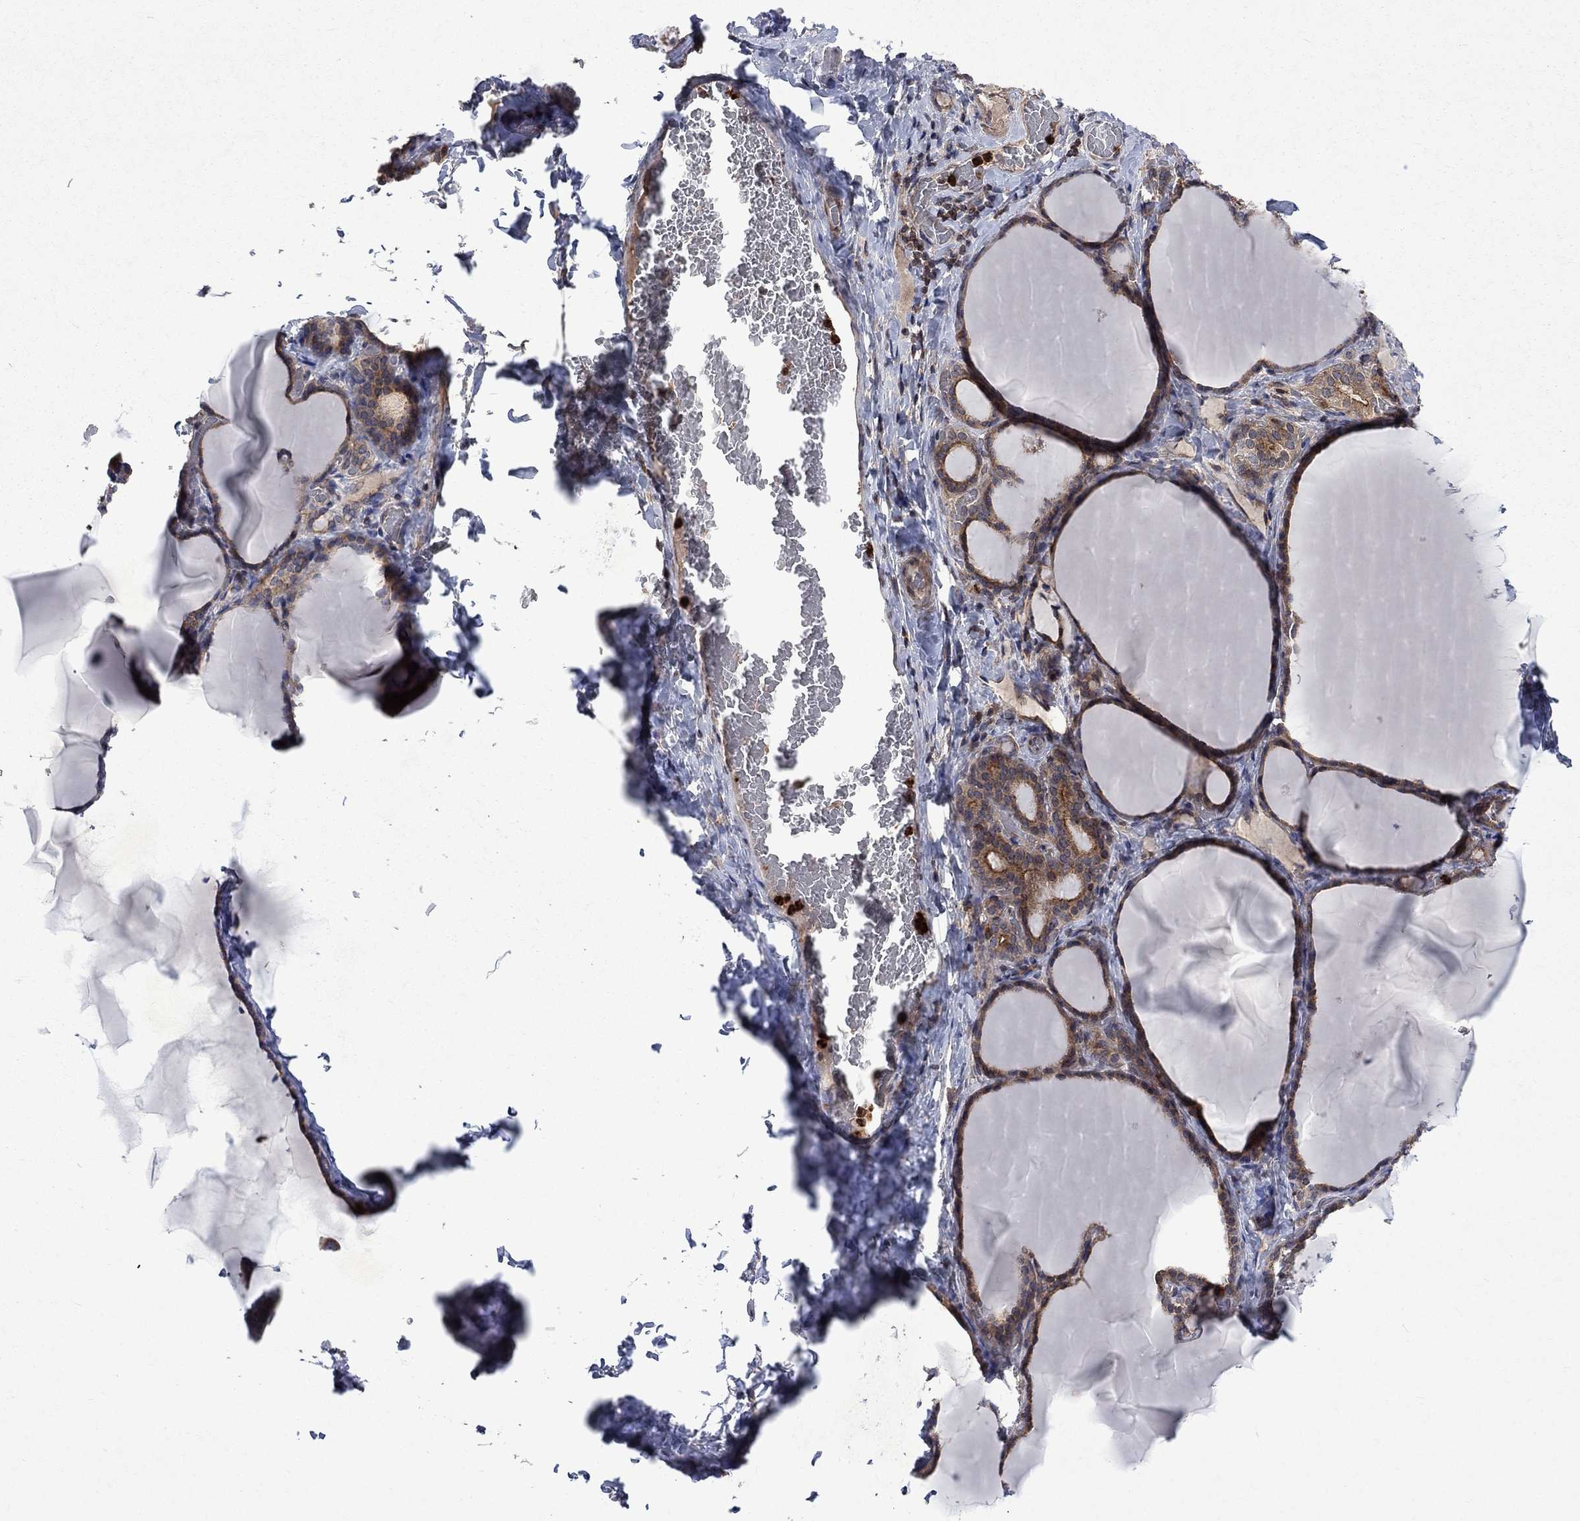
{"staining": {"intensity": "moderate", "quantity": ">75%", "location": "cytoplasmic/membranous"}, "tissue": "thyroid gland", "cell_type": "Glandular cells", "image_type": "normal", "snomed": [{"axis": "morphology", "description": "Normal tissue, NOS"}, {"axis": "morphology", "description": "Hyperplasia, NOS"}, {"axis": "topography", "description": "Thyroid gland"}], "caption": "Thyroid gland stained with IHC reveals moderate cytoplasmic/membranous positivity in approximately >75% of glandular cells. (Stains: DAB in brown, nuclei in blue, Microscopy: brightfield microscopy at high magnification).", "gene": "TMEM33", "patient": {"sex": "female", "age": 27}}